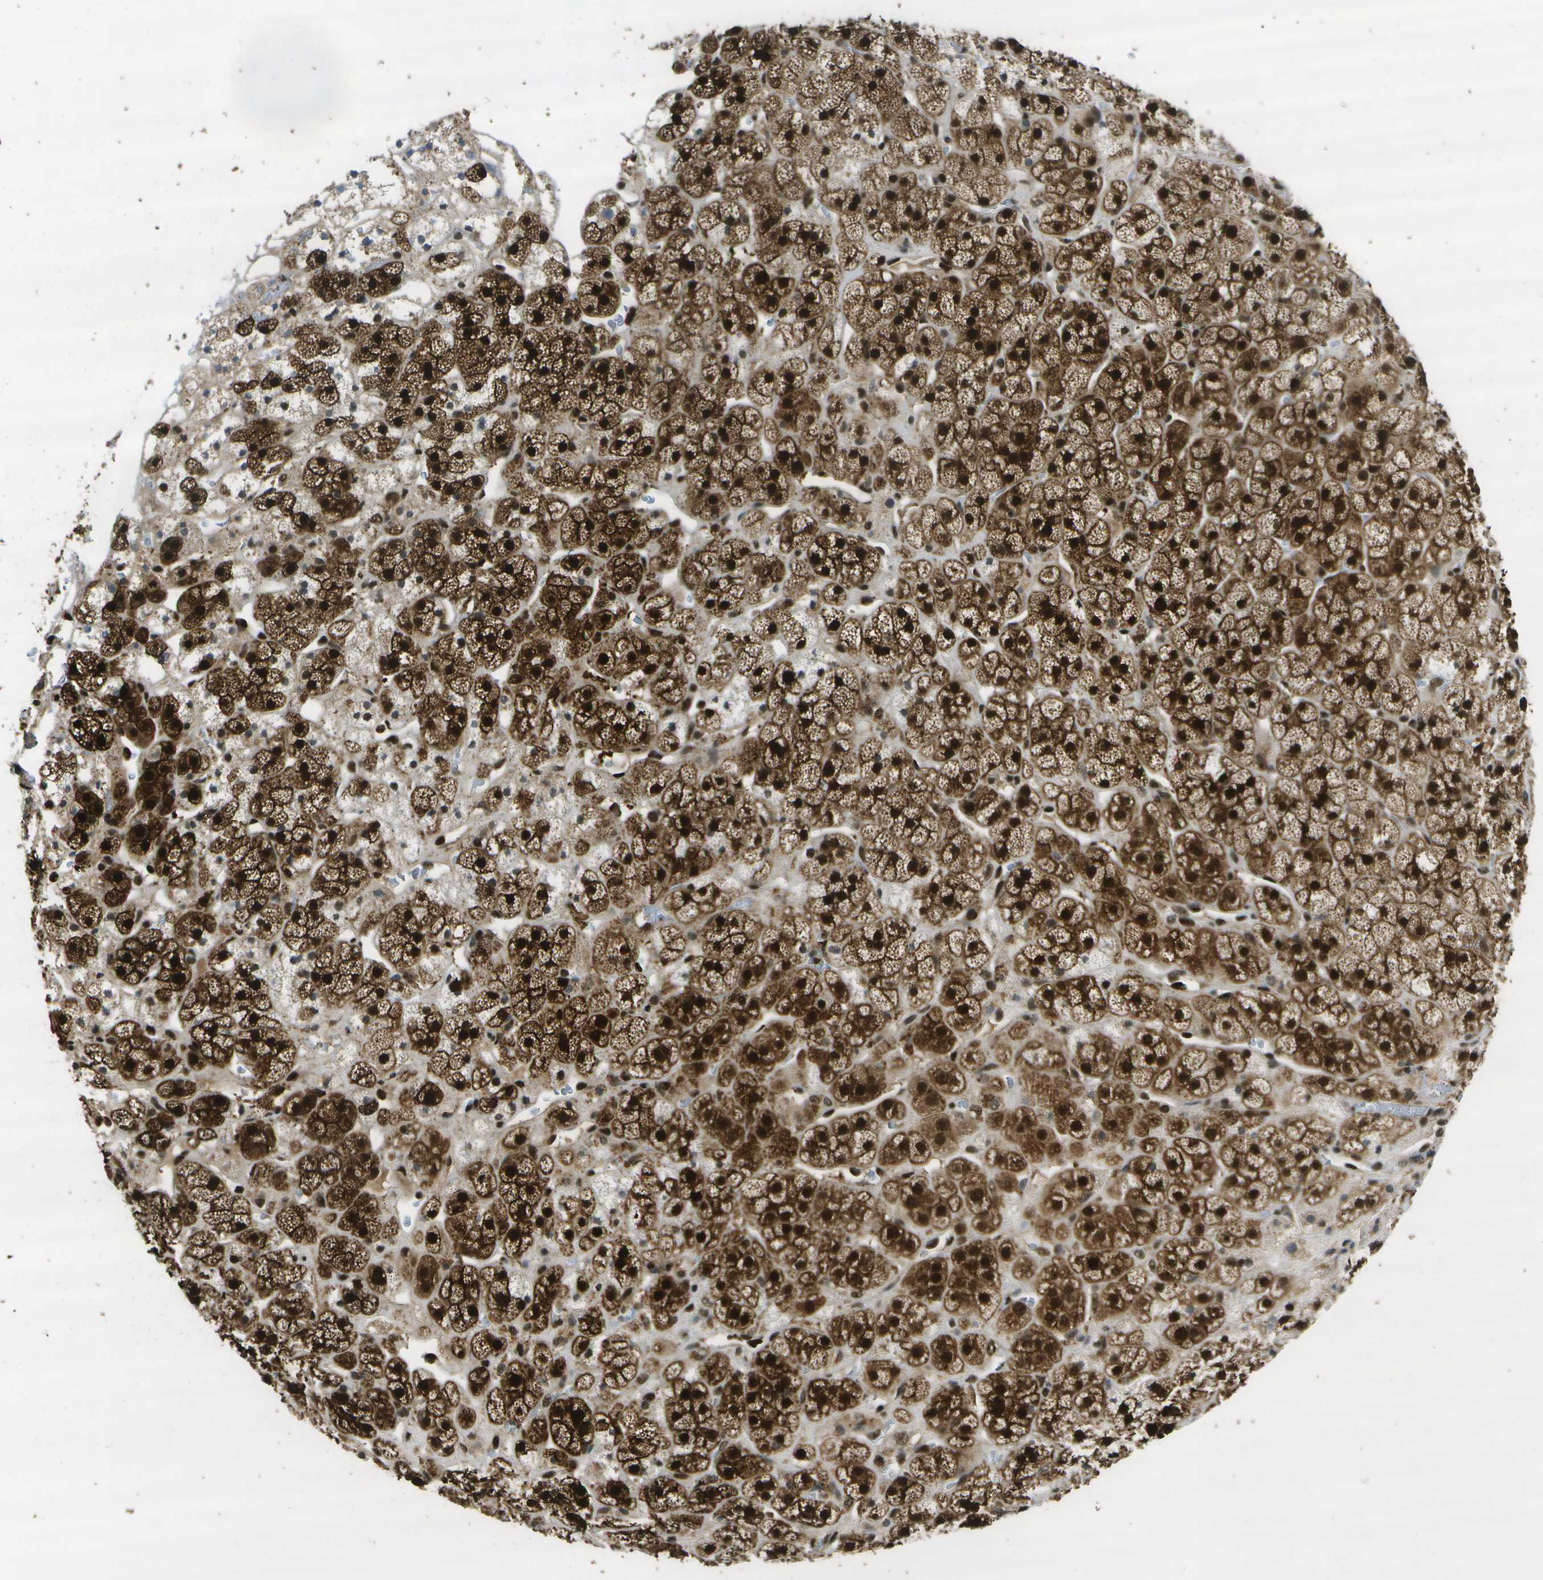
{"staining": {"intensity": "strong", "quantity": ">75%", "location": "cytoplasmic/membranous,nuclear"}, "tissue": "adrenal gland", "cell_type": "Glandular cells", "image_type": "normal", "snomed": [{"axis": "morphology", "description": "Normal tissue, NOS"}, {"axis": "topography", "description": "Adrenal gland"}], "caption": "A micrograph showing strong cytoplasmic/membranous,nuclear positivity in about >75% of glandular cells in unremarkable adrenal gland, as visualized by brown immunohistochemical staining.", "gene": "GANC", "patient": {"sex": "male", "age": 56}}